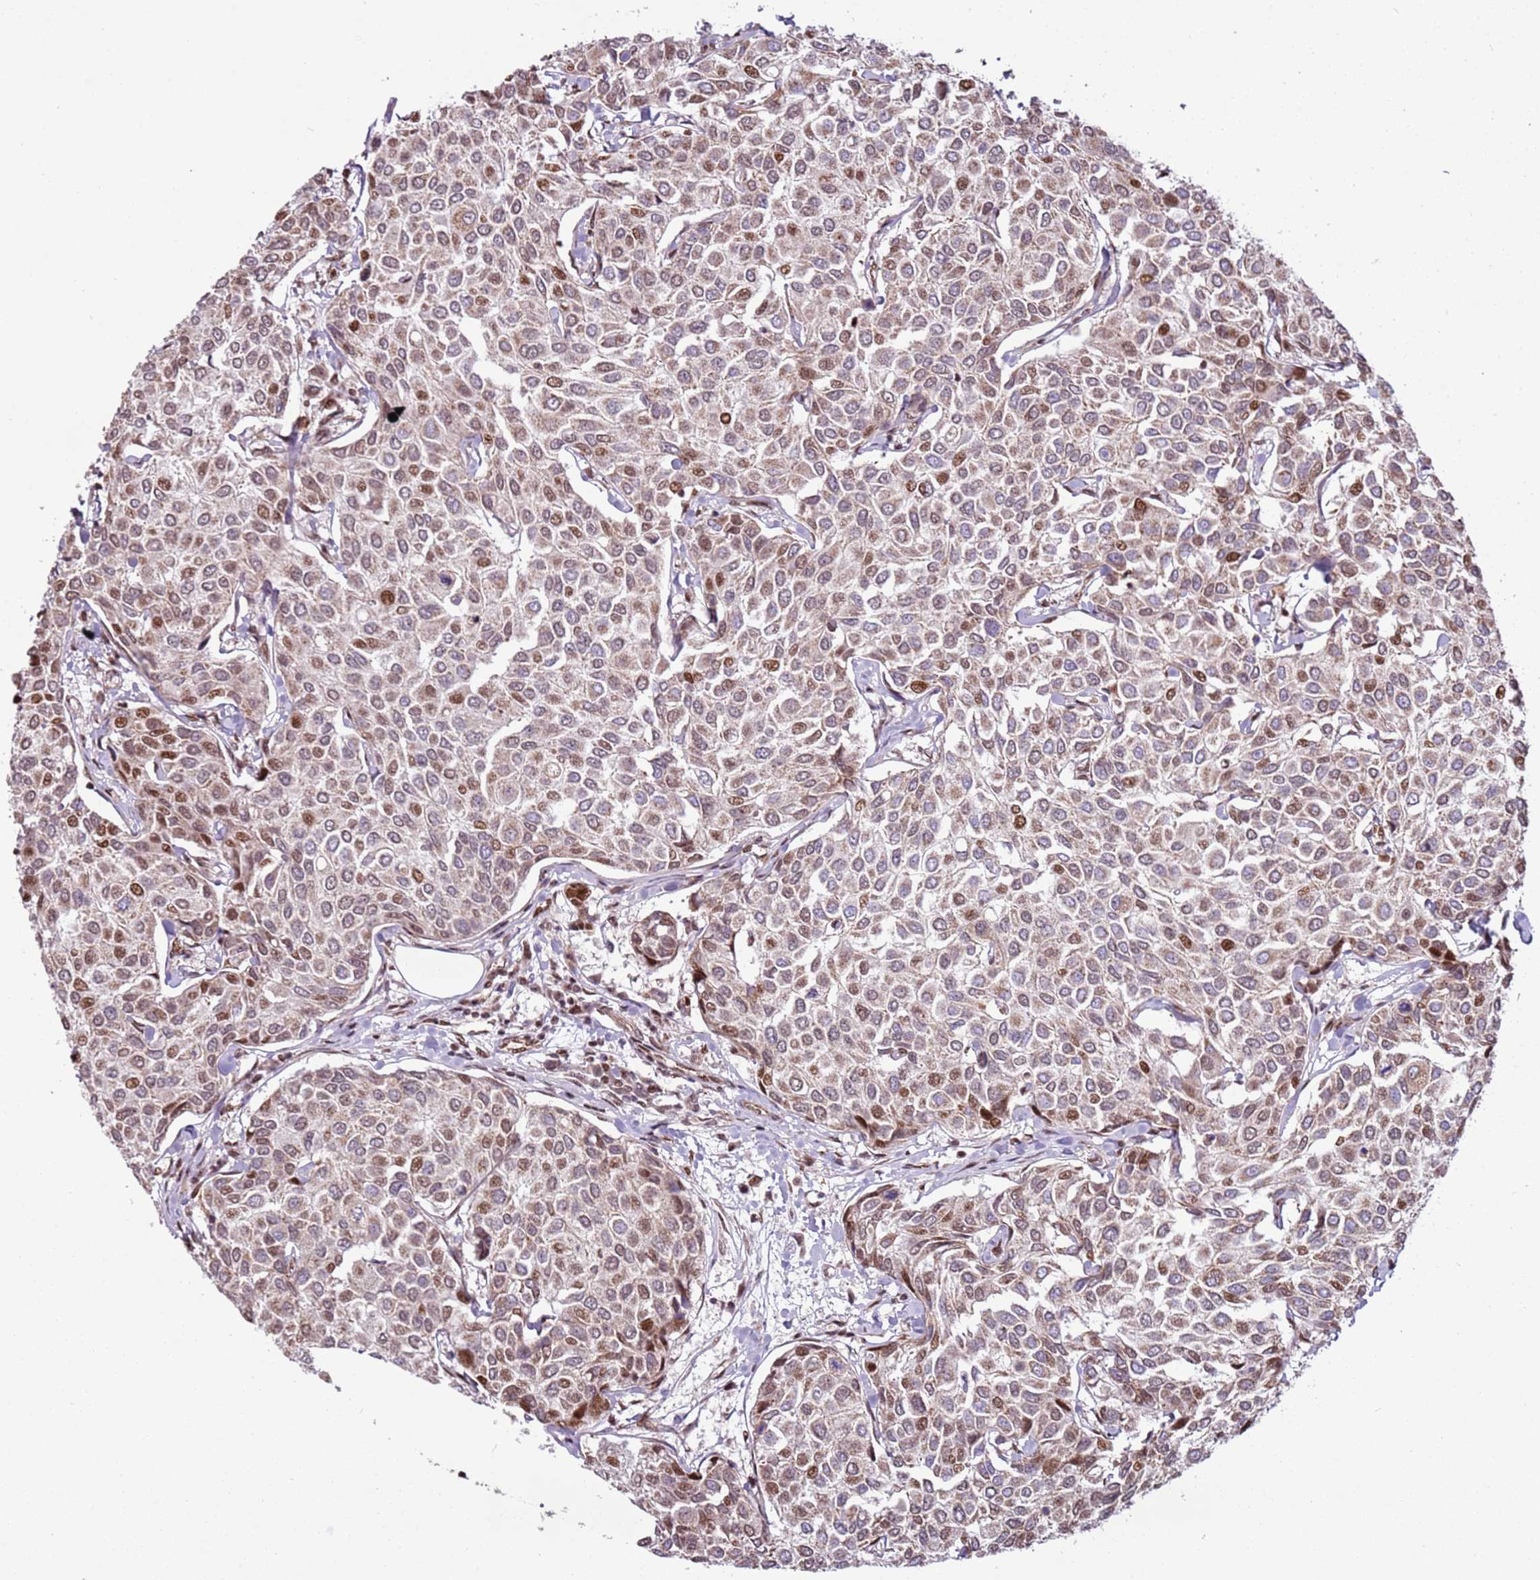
{"staining": {"intensity": "moderate", "quantity": ">75%", "location": "cytoplasmic/membranous,nuclear"}, "tissue": "breast cancer", "cell_type": "Tumor cells", "image_type": "cancer", "snomed": [{"axis": "morphology", "description": "Duct carcinoma"}, {"axis": "topography", "description": "Breast"}], "caption": "This histopathology image demonstrates immunohistochemistry (IHC) staining of breast cancer (invasive ductal carcinoma), with medium moderate cytoplasmic/membranous and nuclear expression in about >75% of tumor cells.", "gene": "PCTP", "patient": {"sex": "female", "age": 55}}